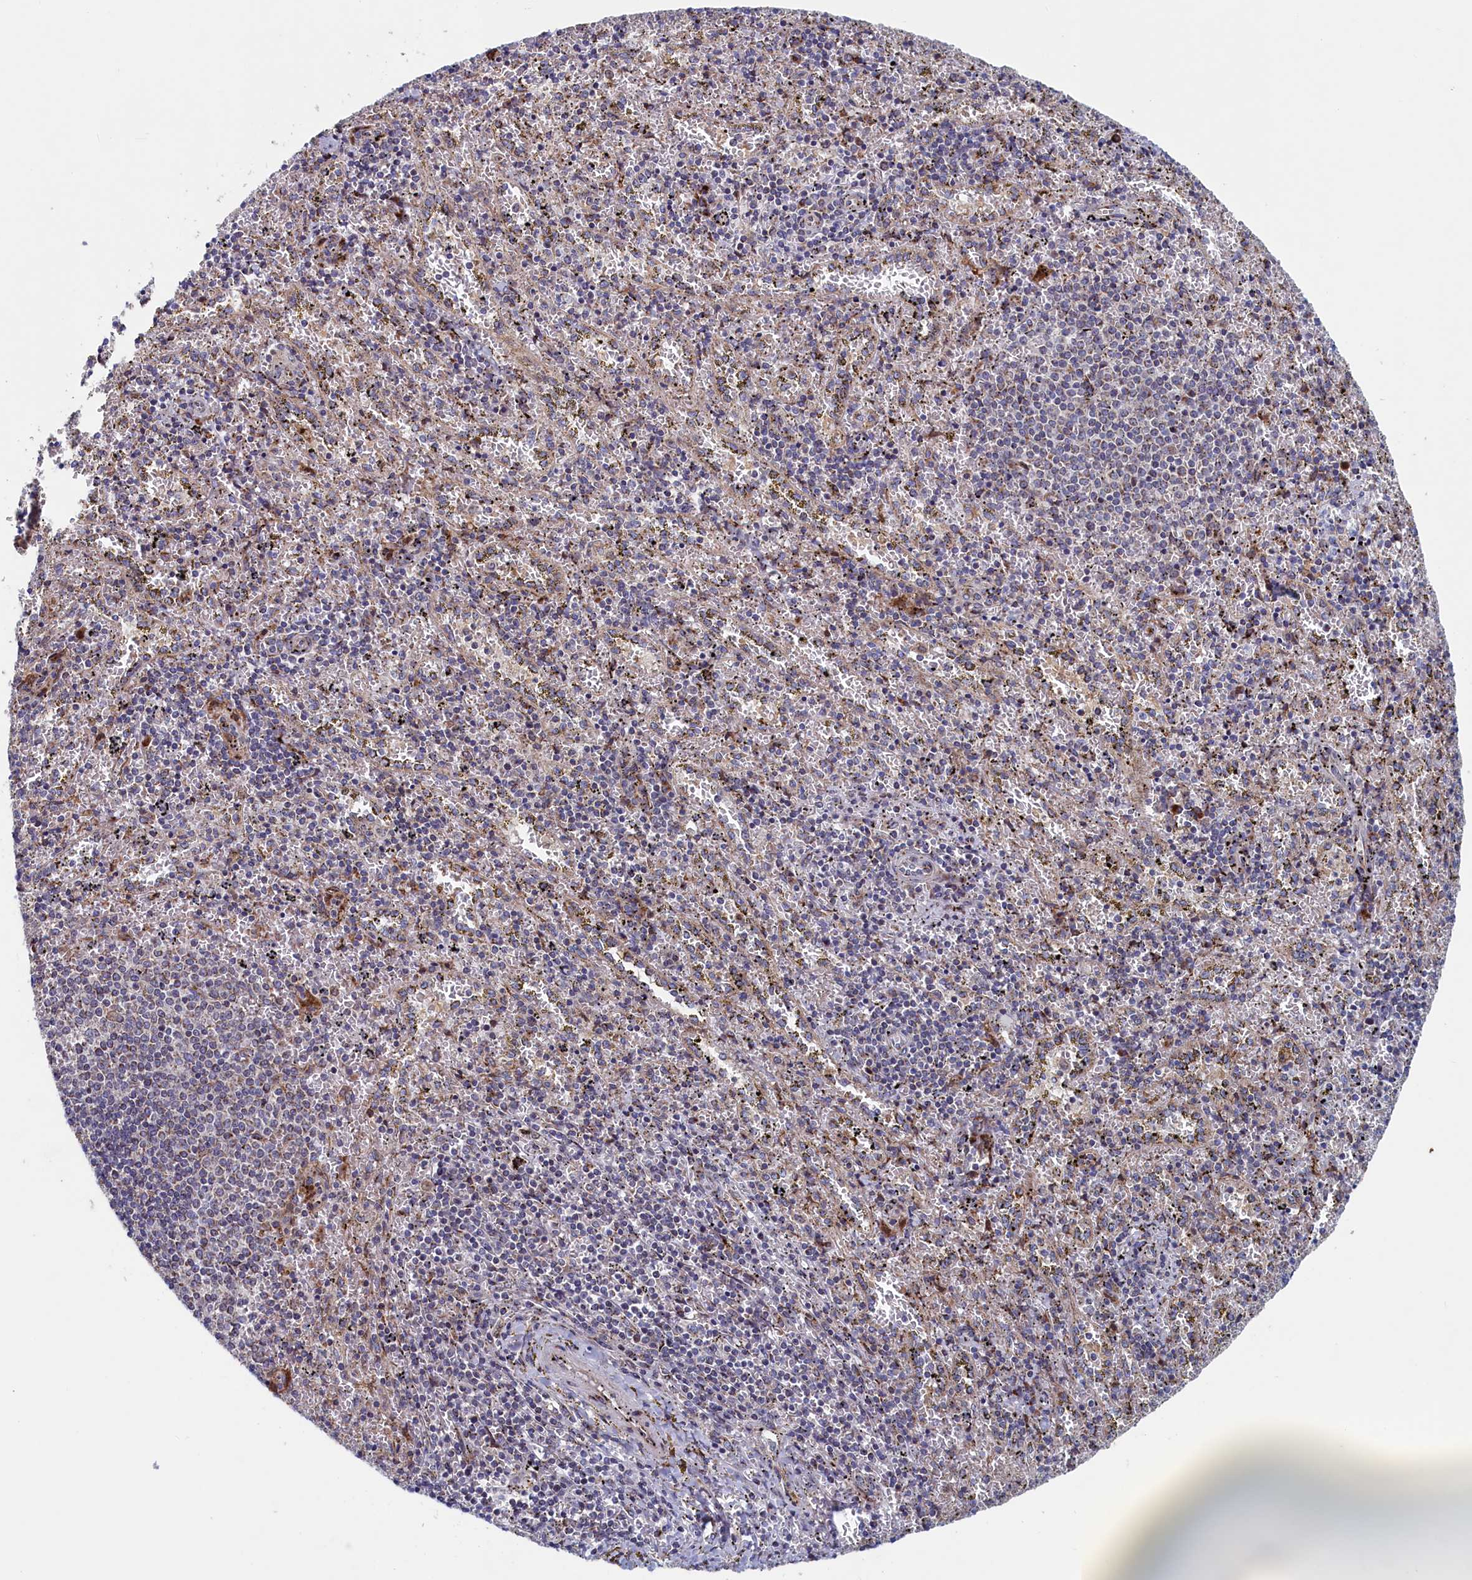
{"staining": {"intensity": "negative", "quantity": "none", "location": "none"}, "tissue": "spleen", "cell_type": "Cells in red pulp", "image_type": "normal", "snomed": [{"axis": "morphology", "description": "Normal tissue, NOS"}, {"axis": "topography", "description": "Spleen"}], "caption": "This micrograph is of benign spleen stained with immunohistochemistry to label a protein in brown with the nuclei are counter-stained blue. There is no positivity in cells in red pulp. Nuclei are stained in blue.", "gene": "MTFMT", "patient": {"sex": "male", "age": 11}}